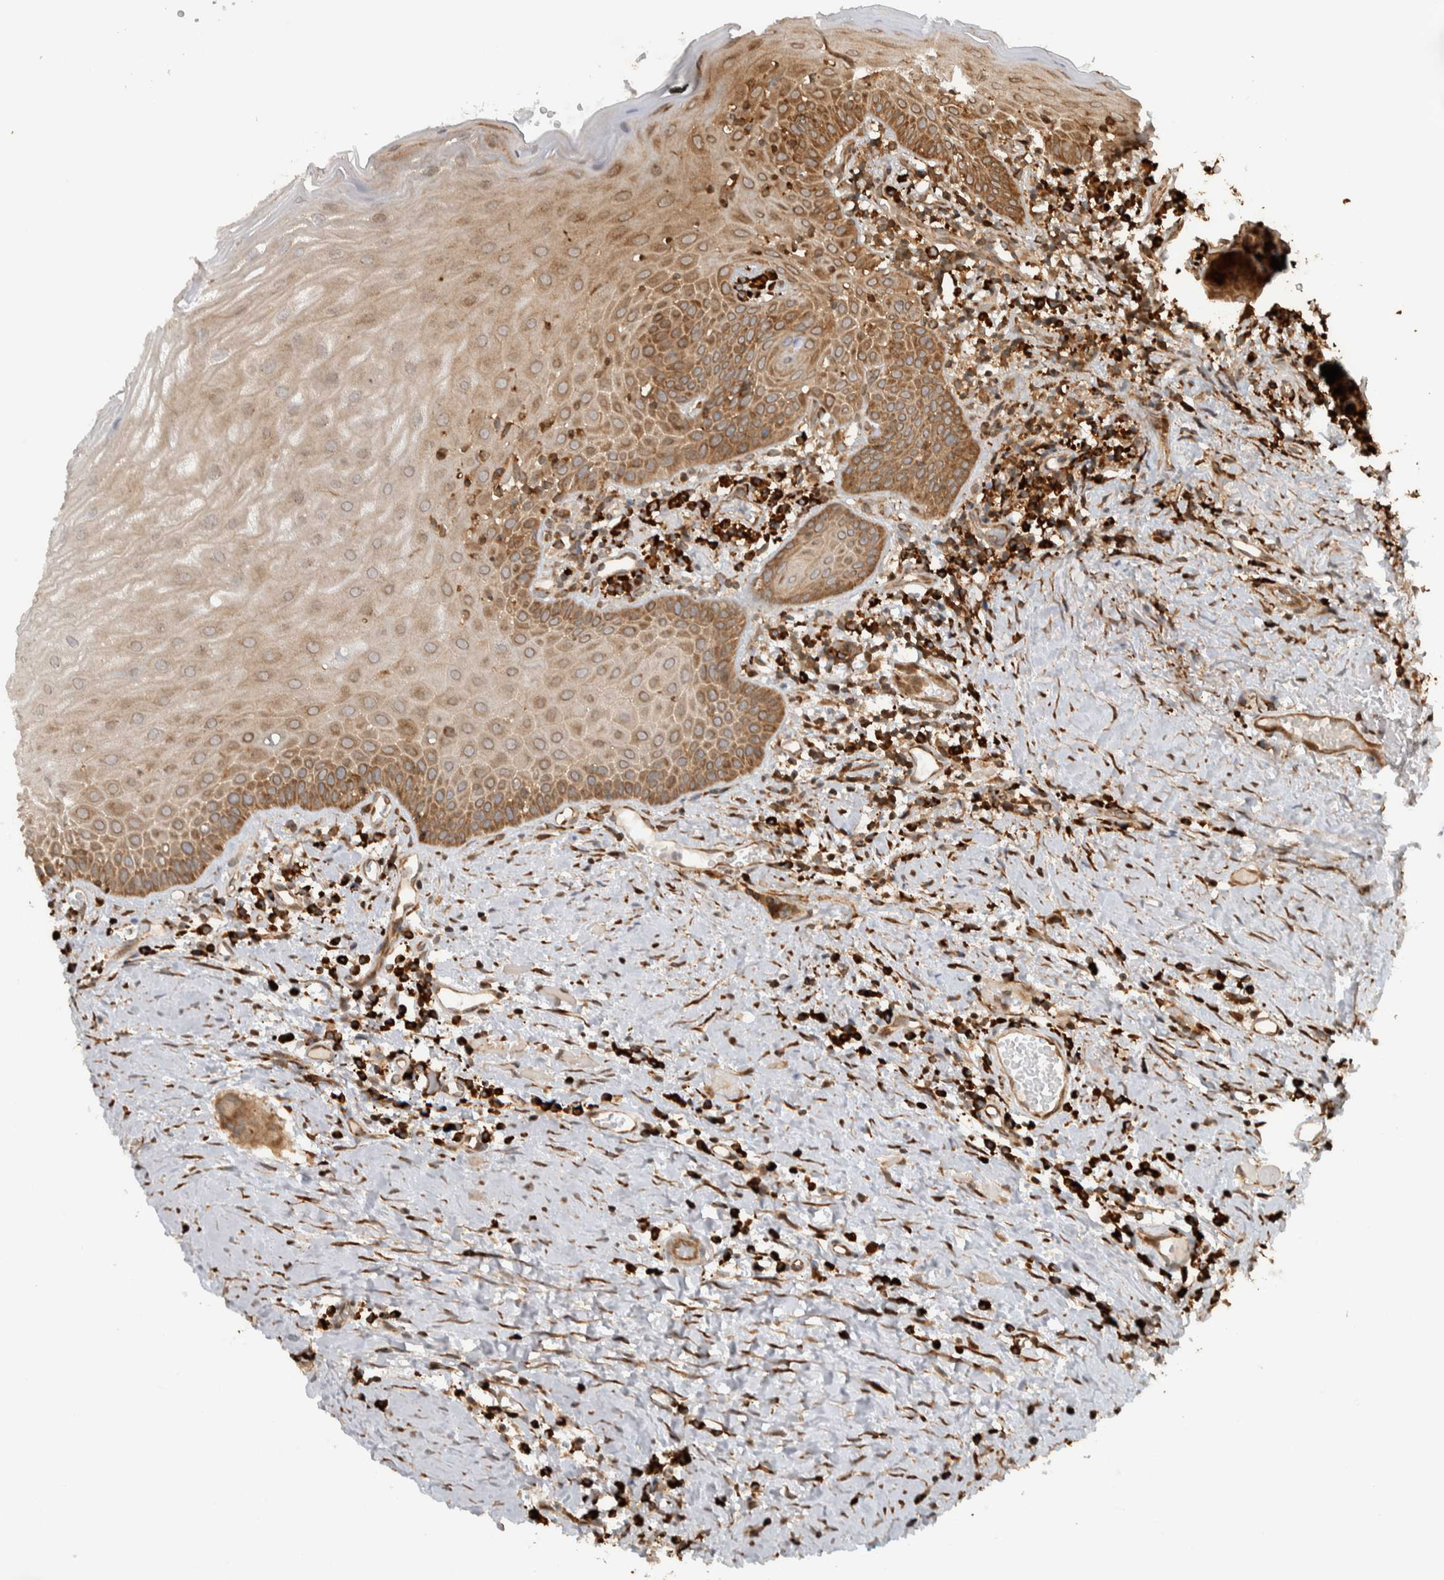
{"staining": {"intensity": "moderate", "quantity": ">75%", "location": "cytoplasmic/membranous"}, "tissue": "oral mucosa", "cell_type": "Squamous epithelial cells", "image_type": "normal", "snomed": [{"axis": "morphology", "description": "Normal tissue, NOS"}, {"axis": "topography", "description": "Skeletal muscle"}, {"axis": "topography", "description": "Oral tissue"}, {"axis": "topography", "description": "Peripheral nerve tissue"}], "caption": "DAB (3,3'-diaminobenzidine) immunohistochemical staining of unremarkable human oral mucosa reveals moderate cytoplasmic/membranous protein positivity in approximately >75% of squamous epithelial cells.", "gene": "CNTROB", "patient": {"sex": "female", "age": 84}}